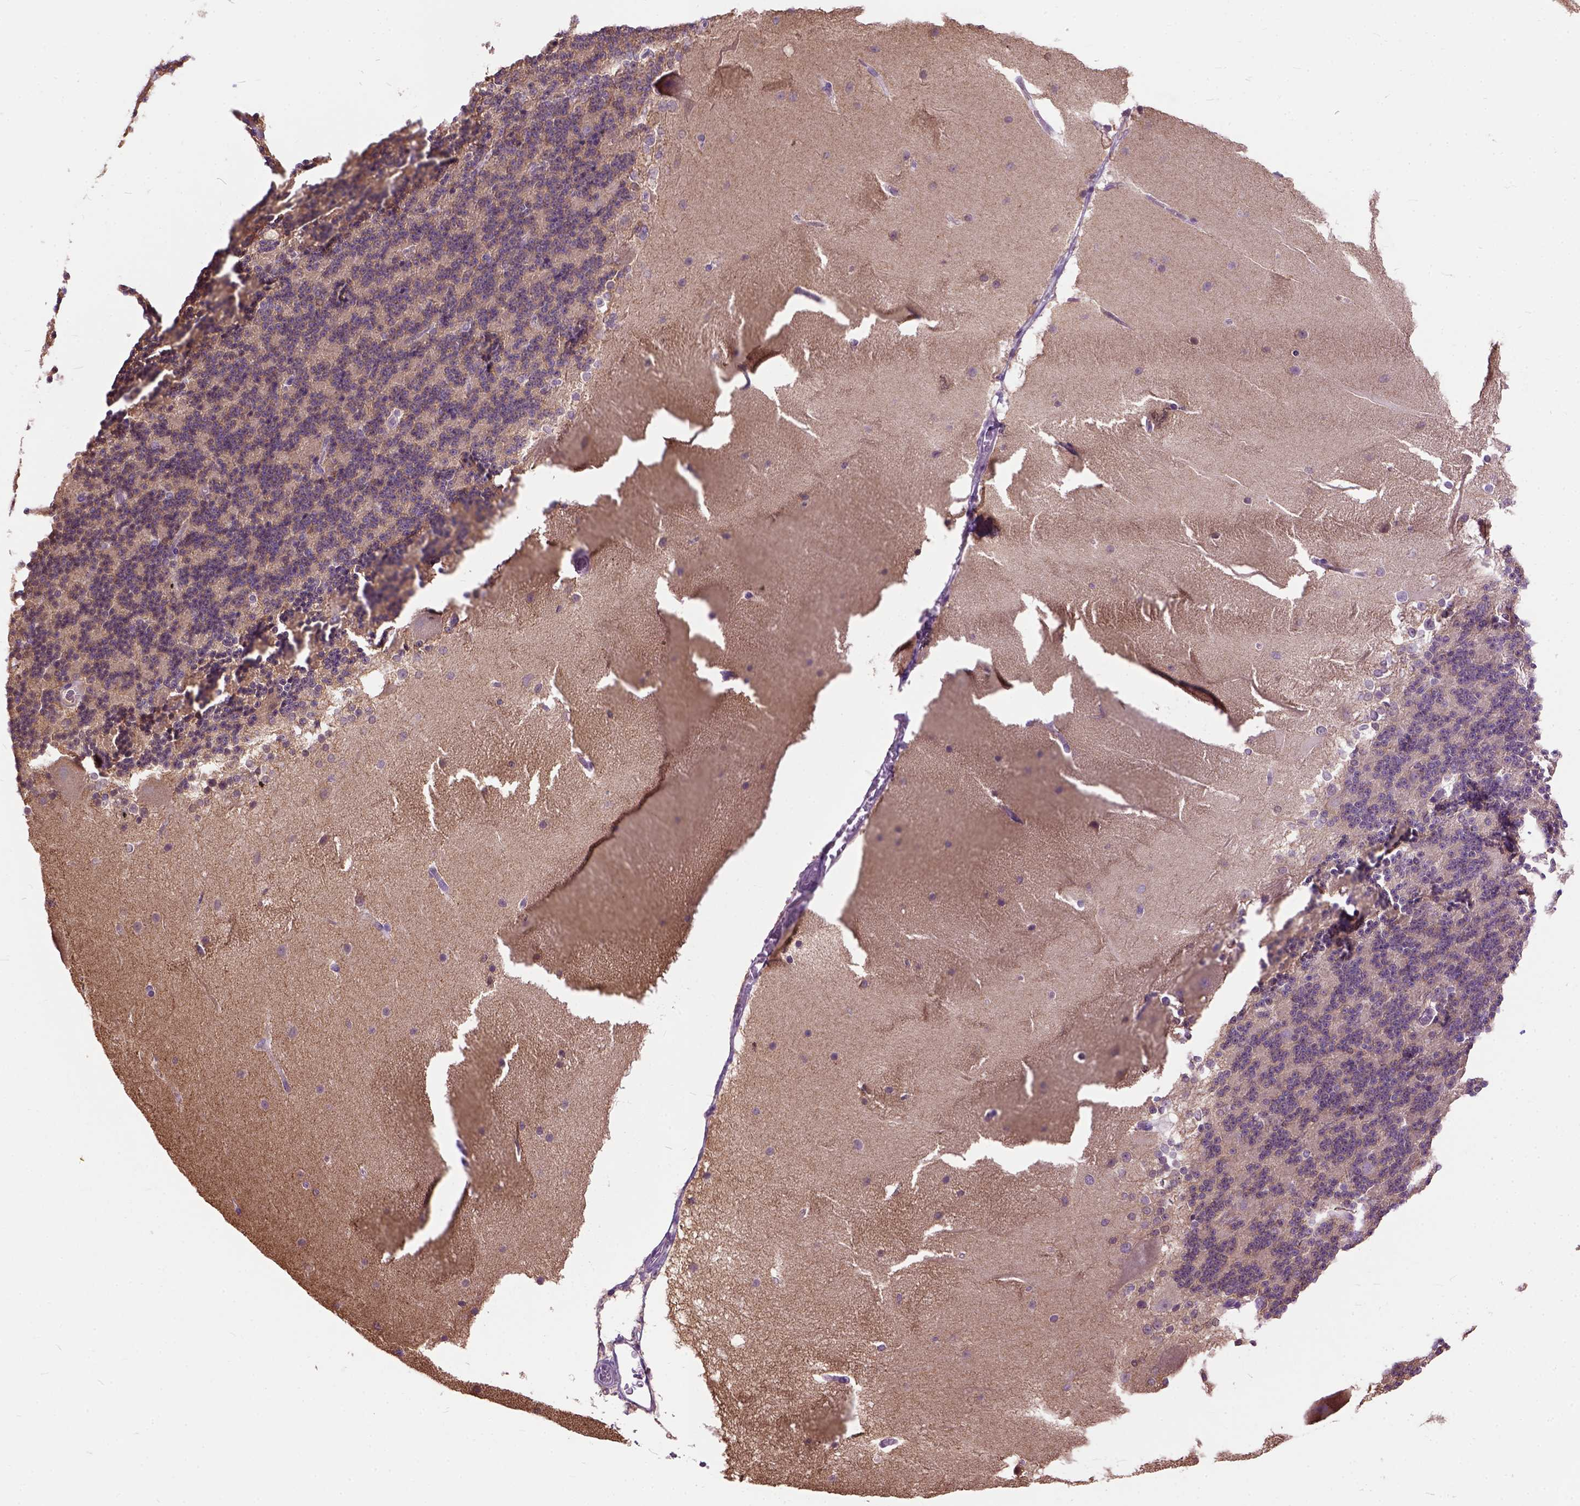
{"staining": {"intensity": "moderate", "quantity": "25%-75%", "location": "cytoplasmic/membranous"}, "tissue": "cerebellum", "cell_type": "Cells in granular layer", "image_type": "normal", "snomed": [{"axis": "morphology", "description": "Normal tissue, NOS"}, {"axis": "topography", "description": "Cerebellum"}], "caption": "Moderate cytoplasmic/membranous protein staining is identified in approximately 25%-75% of cells in granular layer in cerebellum. (DAB (3,3'-diaminobenzidine) IHC, brown staining for protein, blue staining for nuclei).", "gene": "MAPT", "patient": {"sex": "female", "age": 19}}